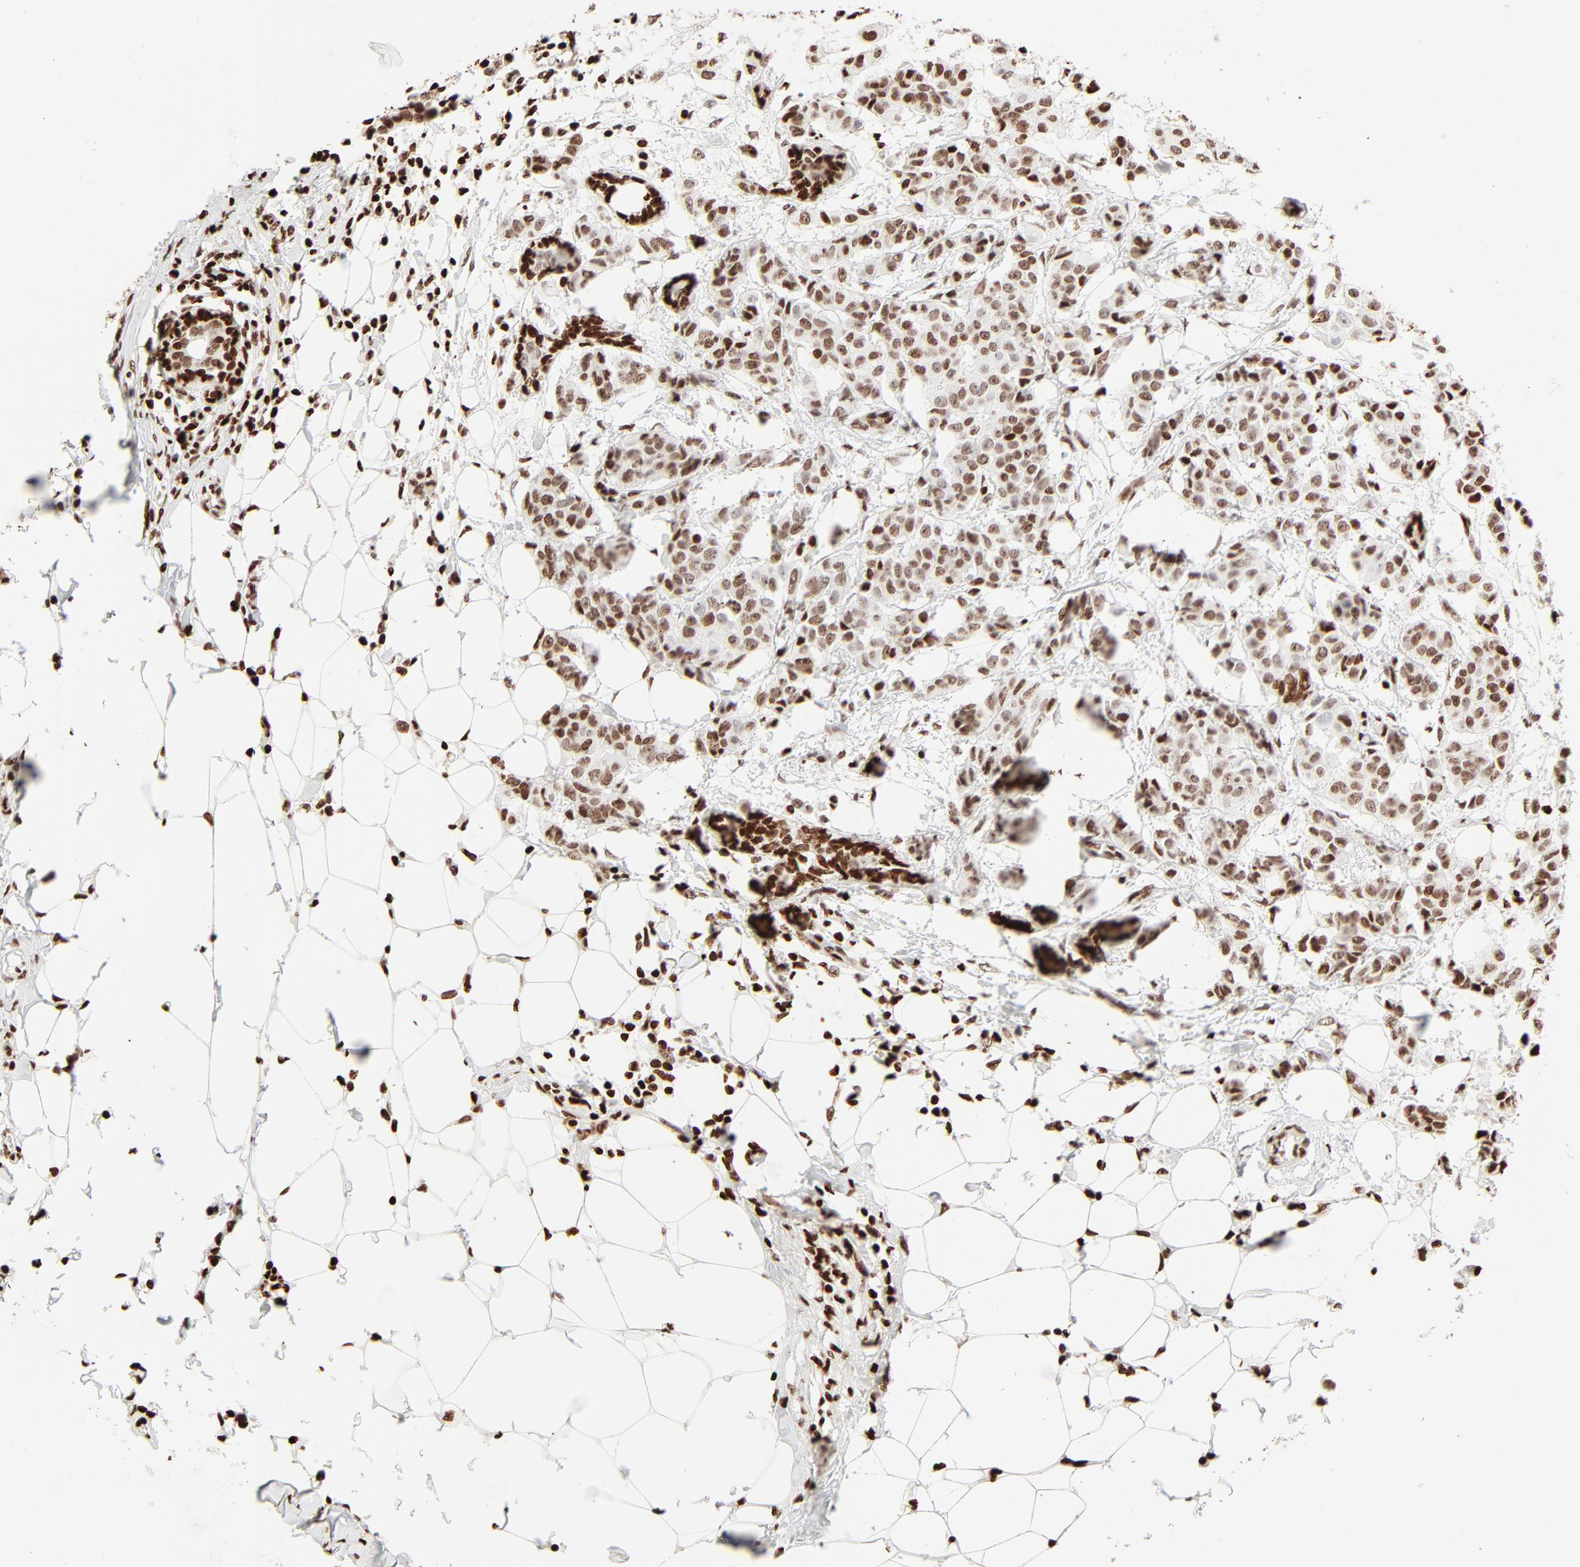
{"staining": {"intensity": "strong", "quantity": ">75%", "location": "nuclear"}, "tissue": "breast cancer", "cell_type": "Tumor cells", "image_type": "cancer", "snomed": [{"axis": "morphology", "description": "Duct carcinoma"}, {"axis": "topography", "description": "Breast"}], "caption": "Breast cancer stained with DAB immunohistochemistry (IHC) reveals high levels of strong nuclear positivity in approximately >75% of tumor cells.", "gene": "HMGB2", "patient": {"sex": "female", "age": 40}}